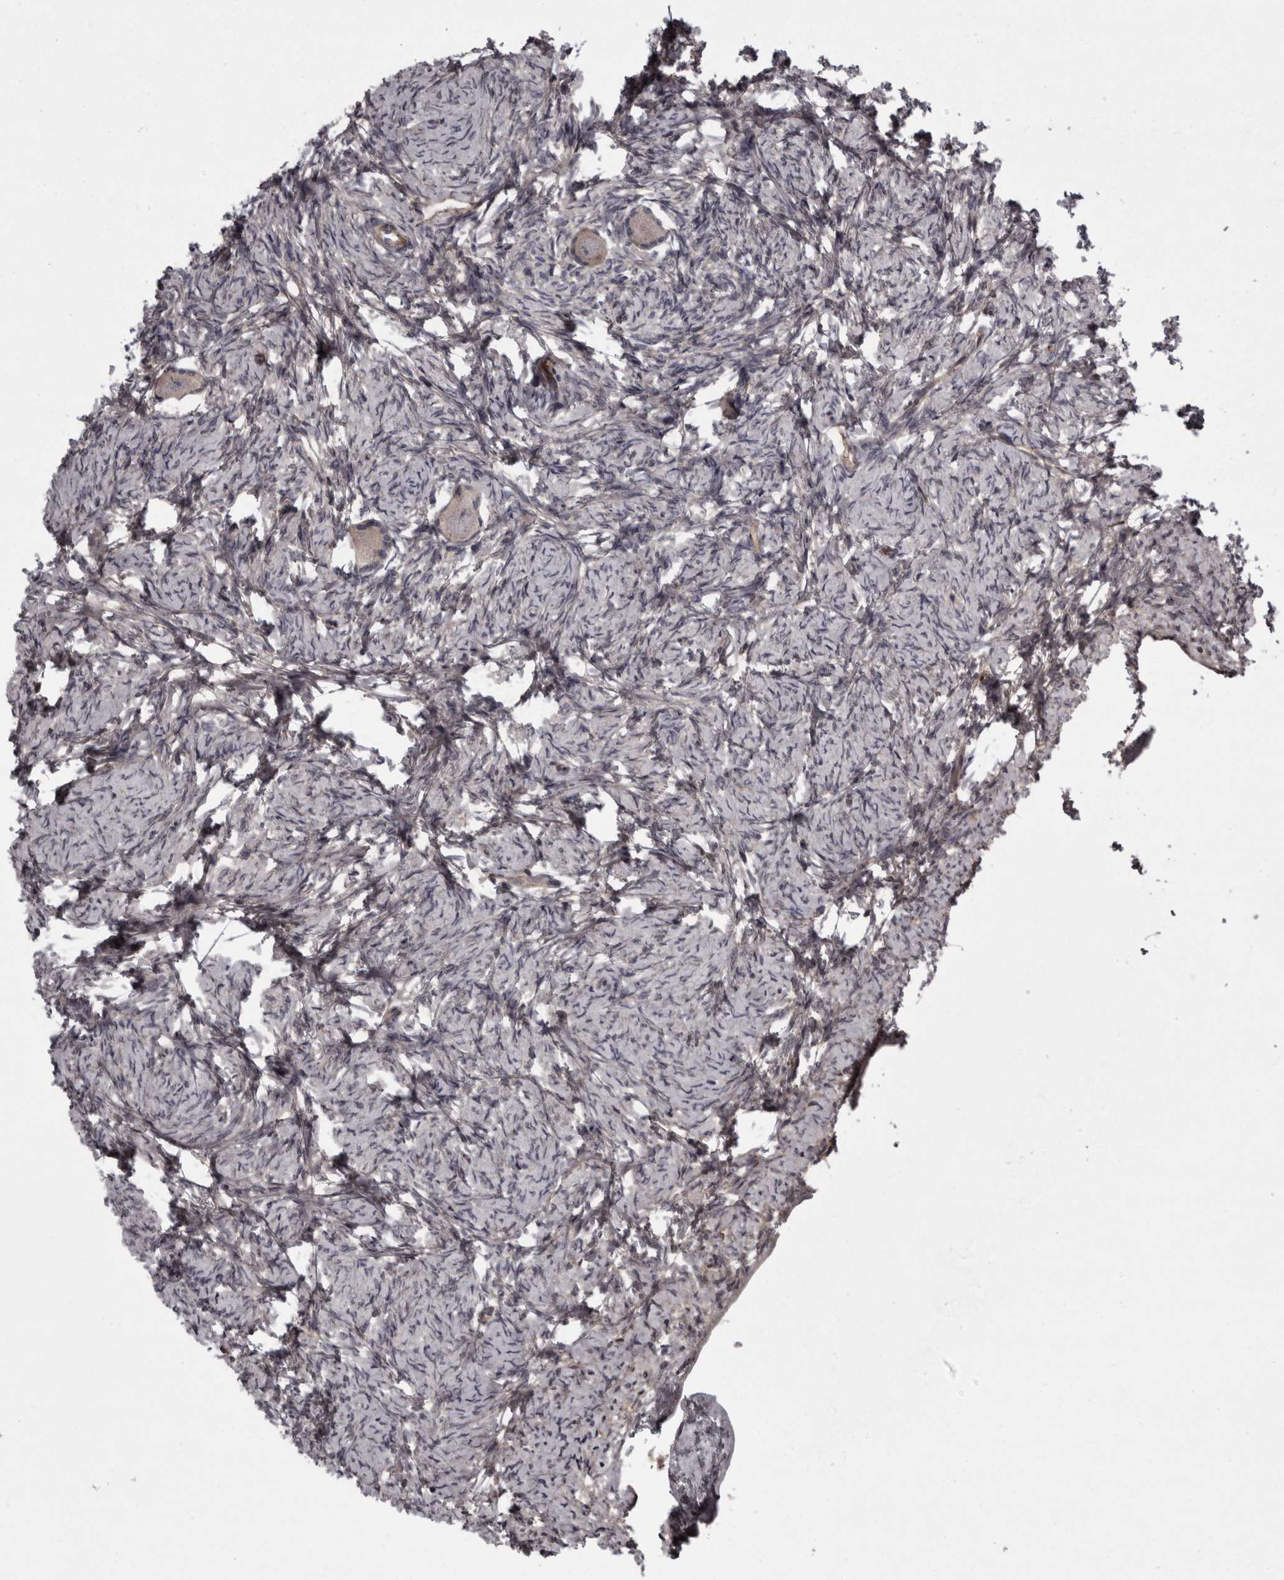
{"staining": {"intensity": "negative", "quantity": "none", "location": "none"}, "tissue": "ovary", "cell_type": "Follicle cells", "image_type": "normal", "snomed": [{"axis": "morphology", "description": "Normal tissue, NOS"}, {"axis": "topography", "description": "Ovary"}], "caption": "High power microscopy micrograph of an immunohistochemistry (IHC) image of benign ovary, revealing no significant positivity in follicle cells.", "gene": "RSU1", "patient": {"sex": "female", "age": 34}}